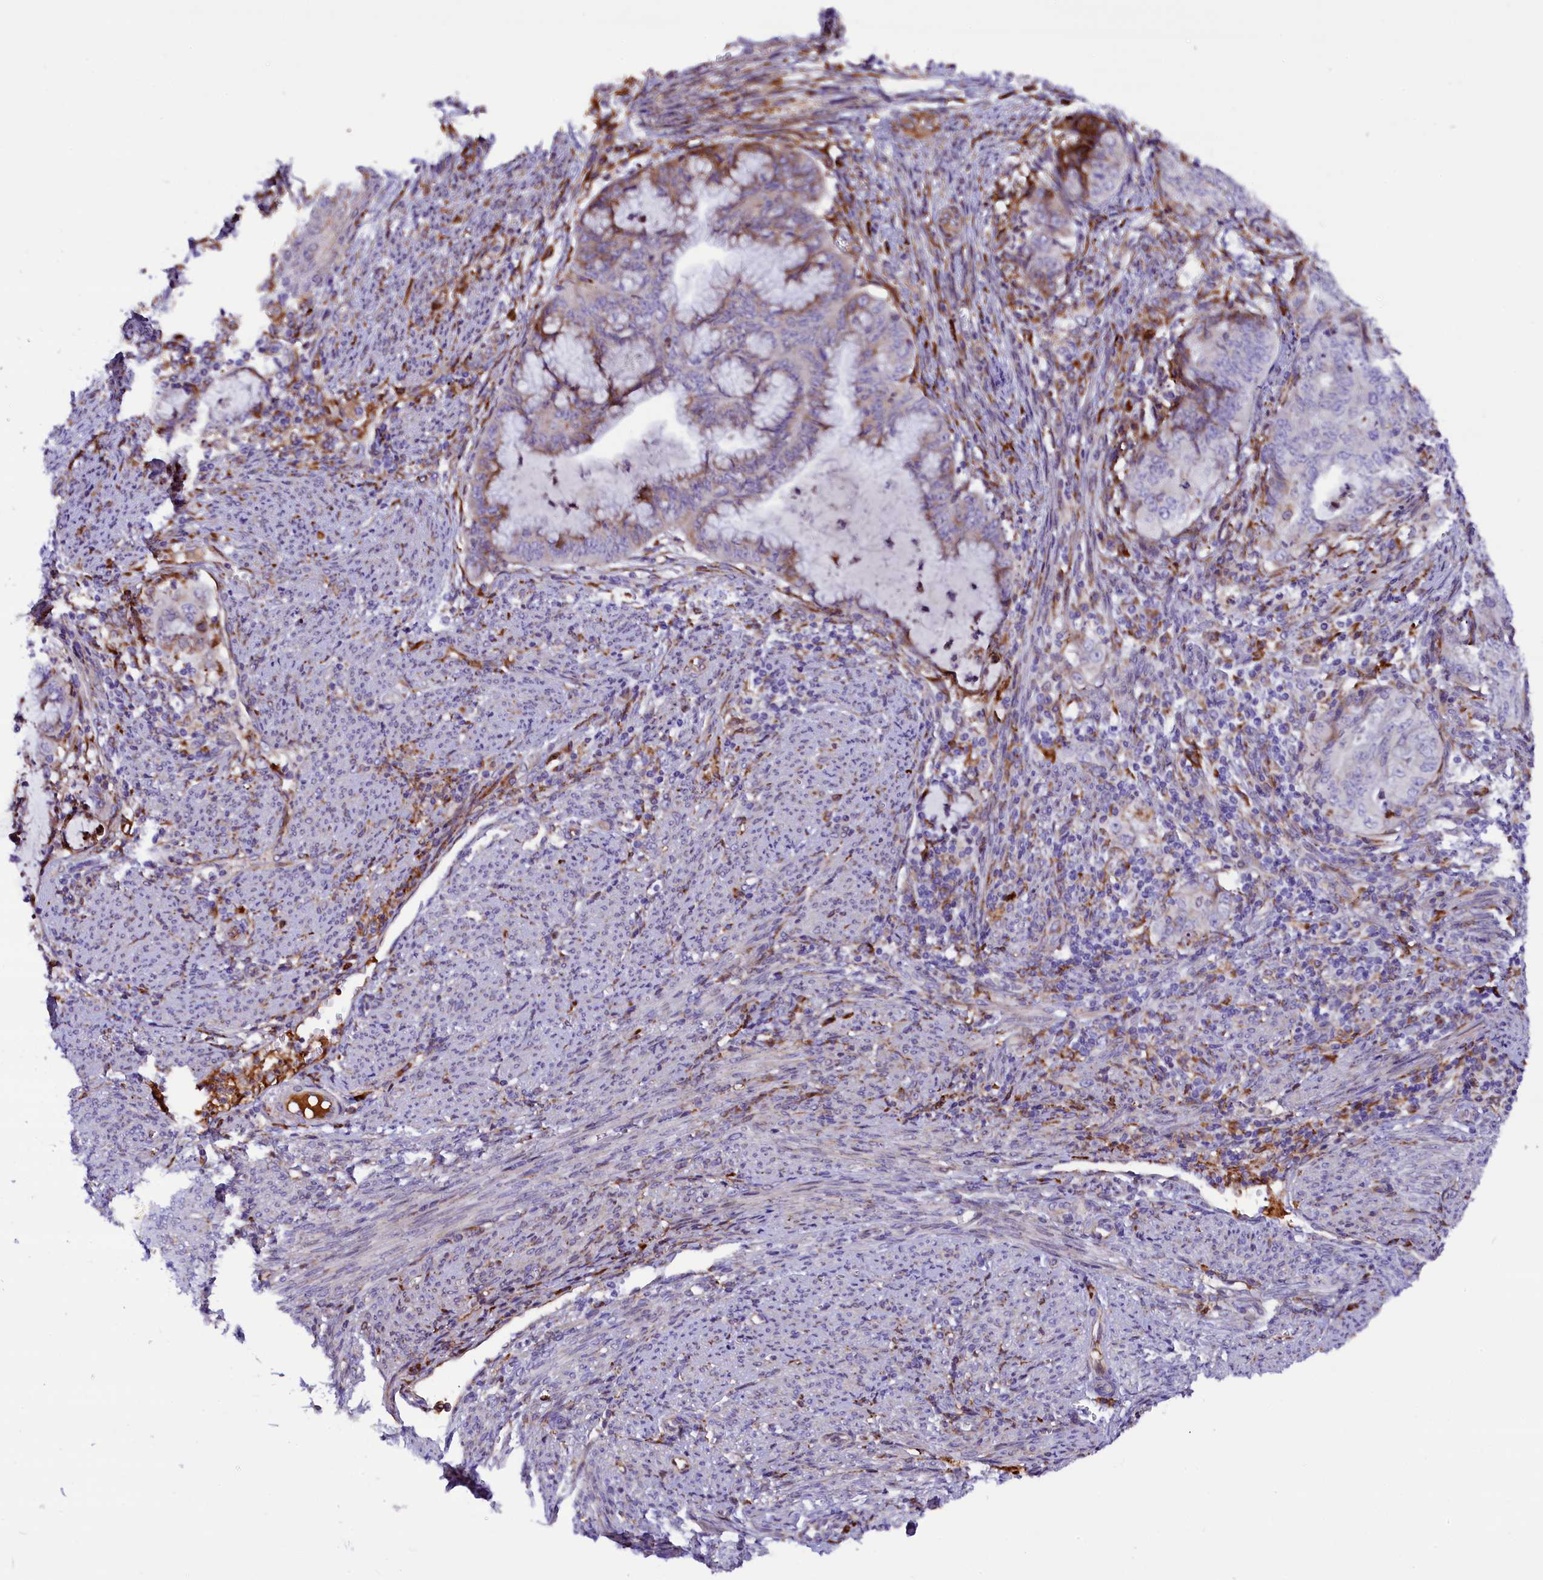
{"staining": {"intensity": "strong", "quantity": "<25%", "location": "cytoplasmic/membranous"}, "tissue": "endometrial cancer", "cell_type": "Tumor cells", "image_type": "cancer", "snomed": [{"axis": "morphology", "description": "Adenocarcinoma, NOS"}, {"axis": "topography", "description": "Endometrium"}], "caption": "Human endometrial cancer (adenocarcinoma) stained with a brown dye exhibits strong cytoplasmic/membranous positive staining in about <25% of tumor cells.", "gene": "CMTR2", "patient": {"sex": "female", "age": 79}}